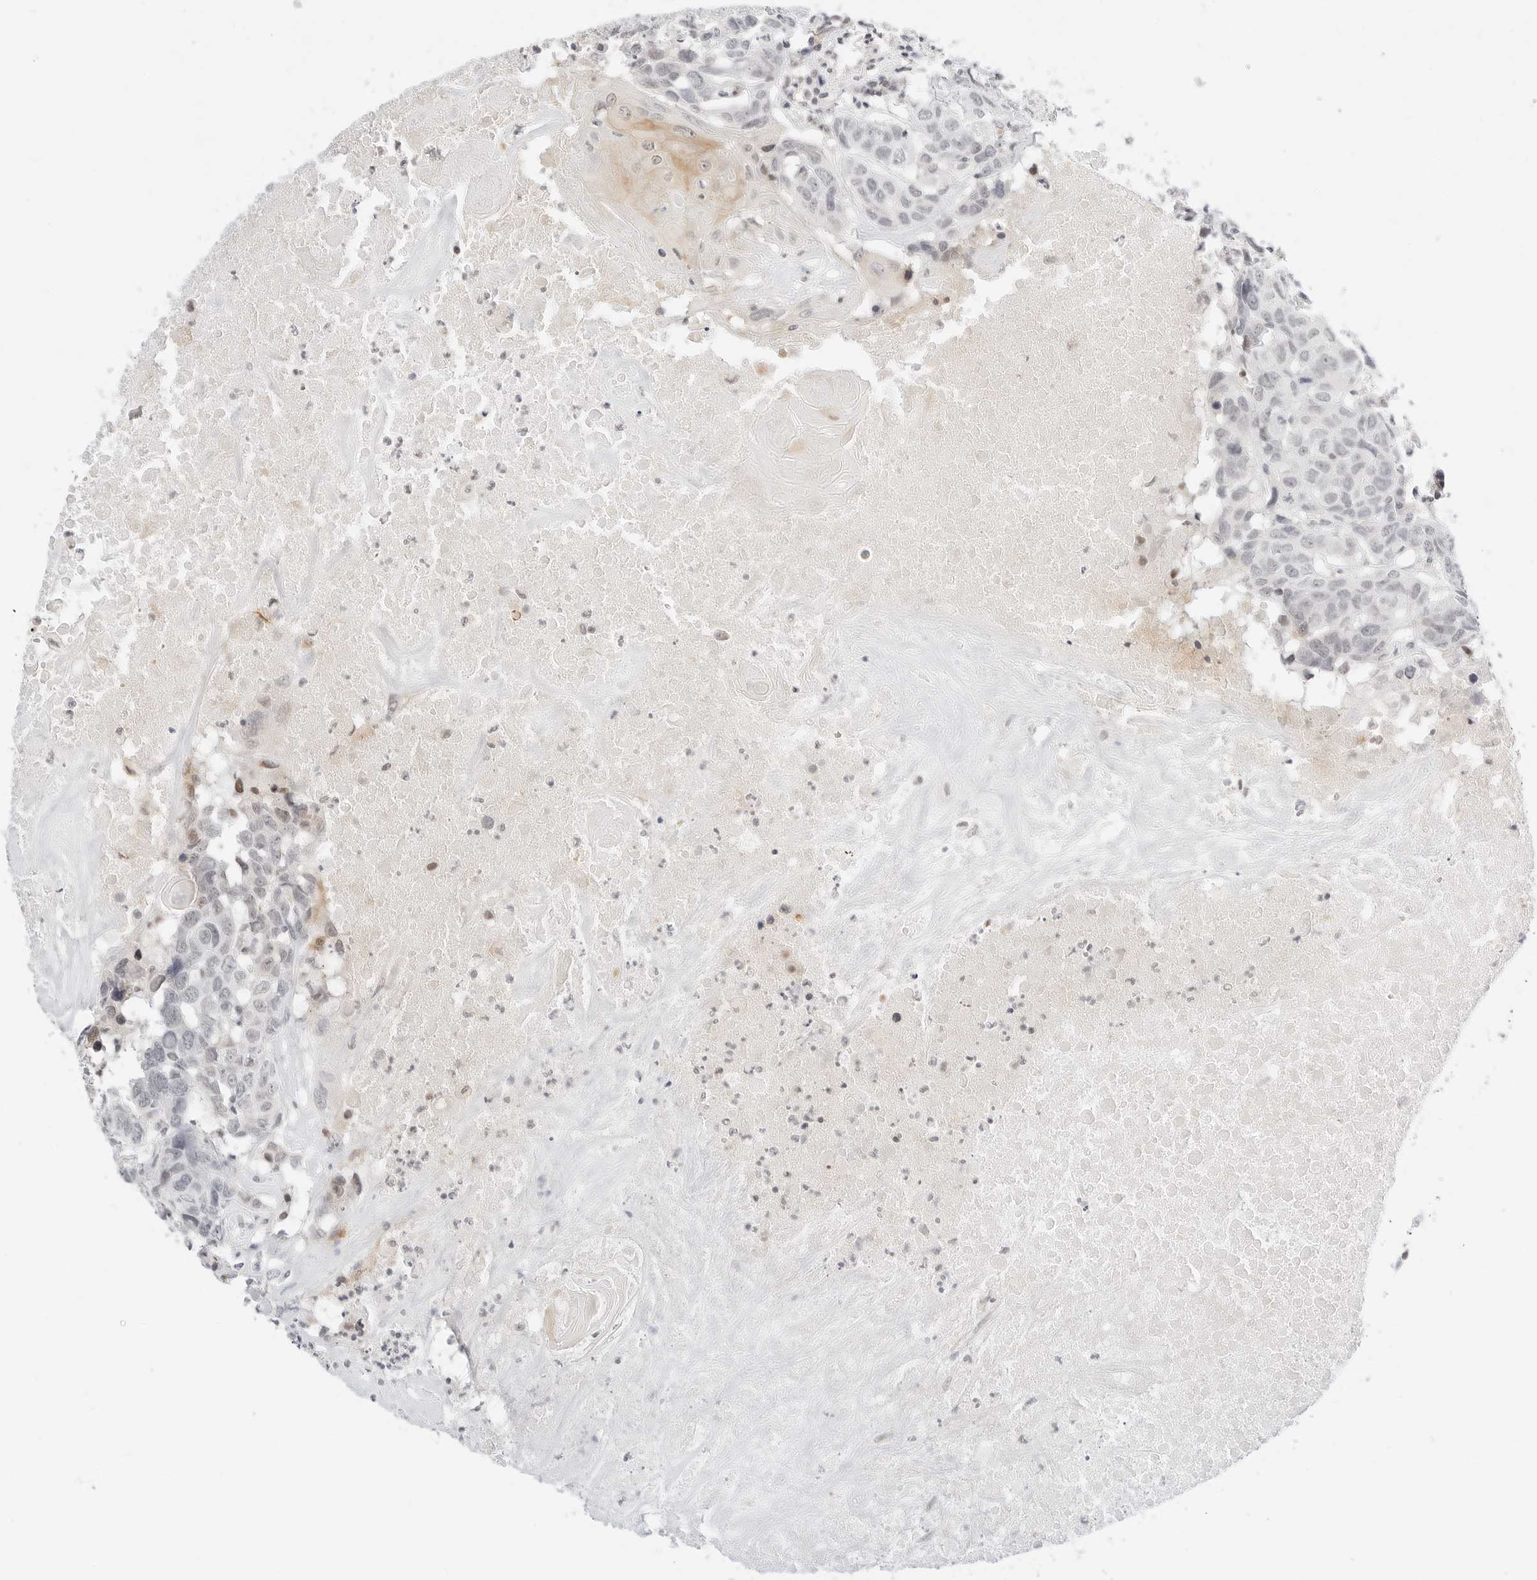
{"staining": {"intensity": "negative", "quantity": "none", "location": "none"}, "tissue": "head and neck cancer", "cell_type": "Tumor cells", "image_type": "cancer", "snomed": [{"axis": "morphology", "description": "Squamous cell carcinoma, NOS"}, {"axis": "topography", "description": "Head-Neck"}], "caption": "DAB immunohistochemical staining of squamous cell carcinoma (head and neck) shows no significant staining in tumor cells.", "gene": "TEKT2", "patient": {"sex": "male", "age": 66}}